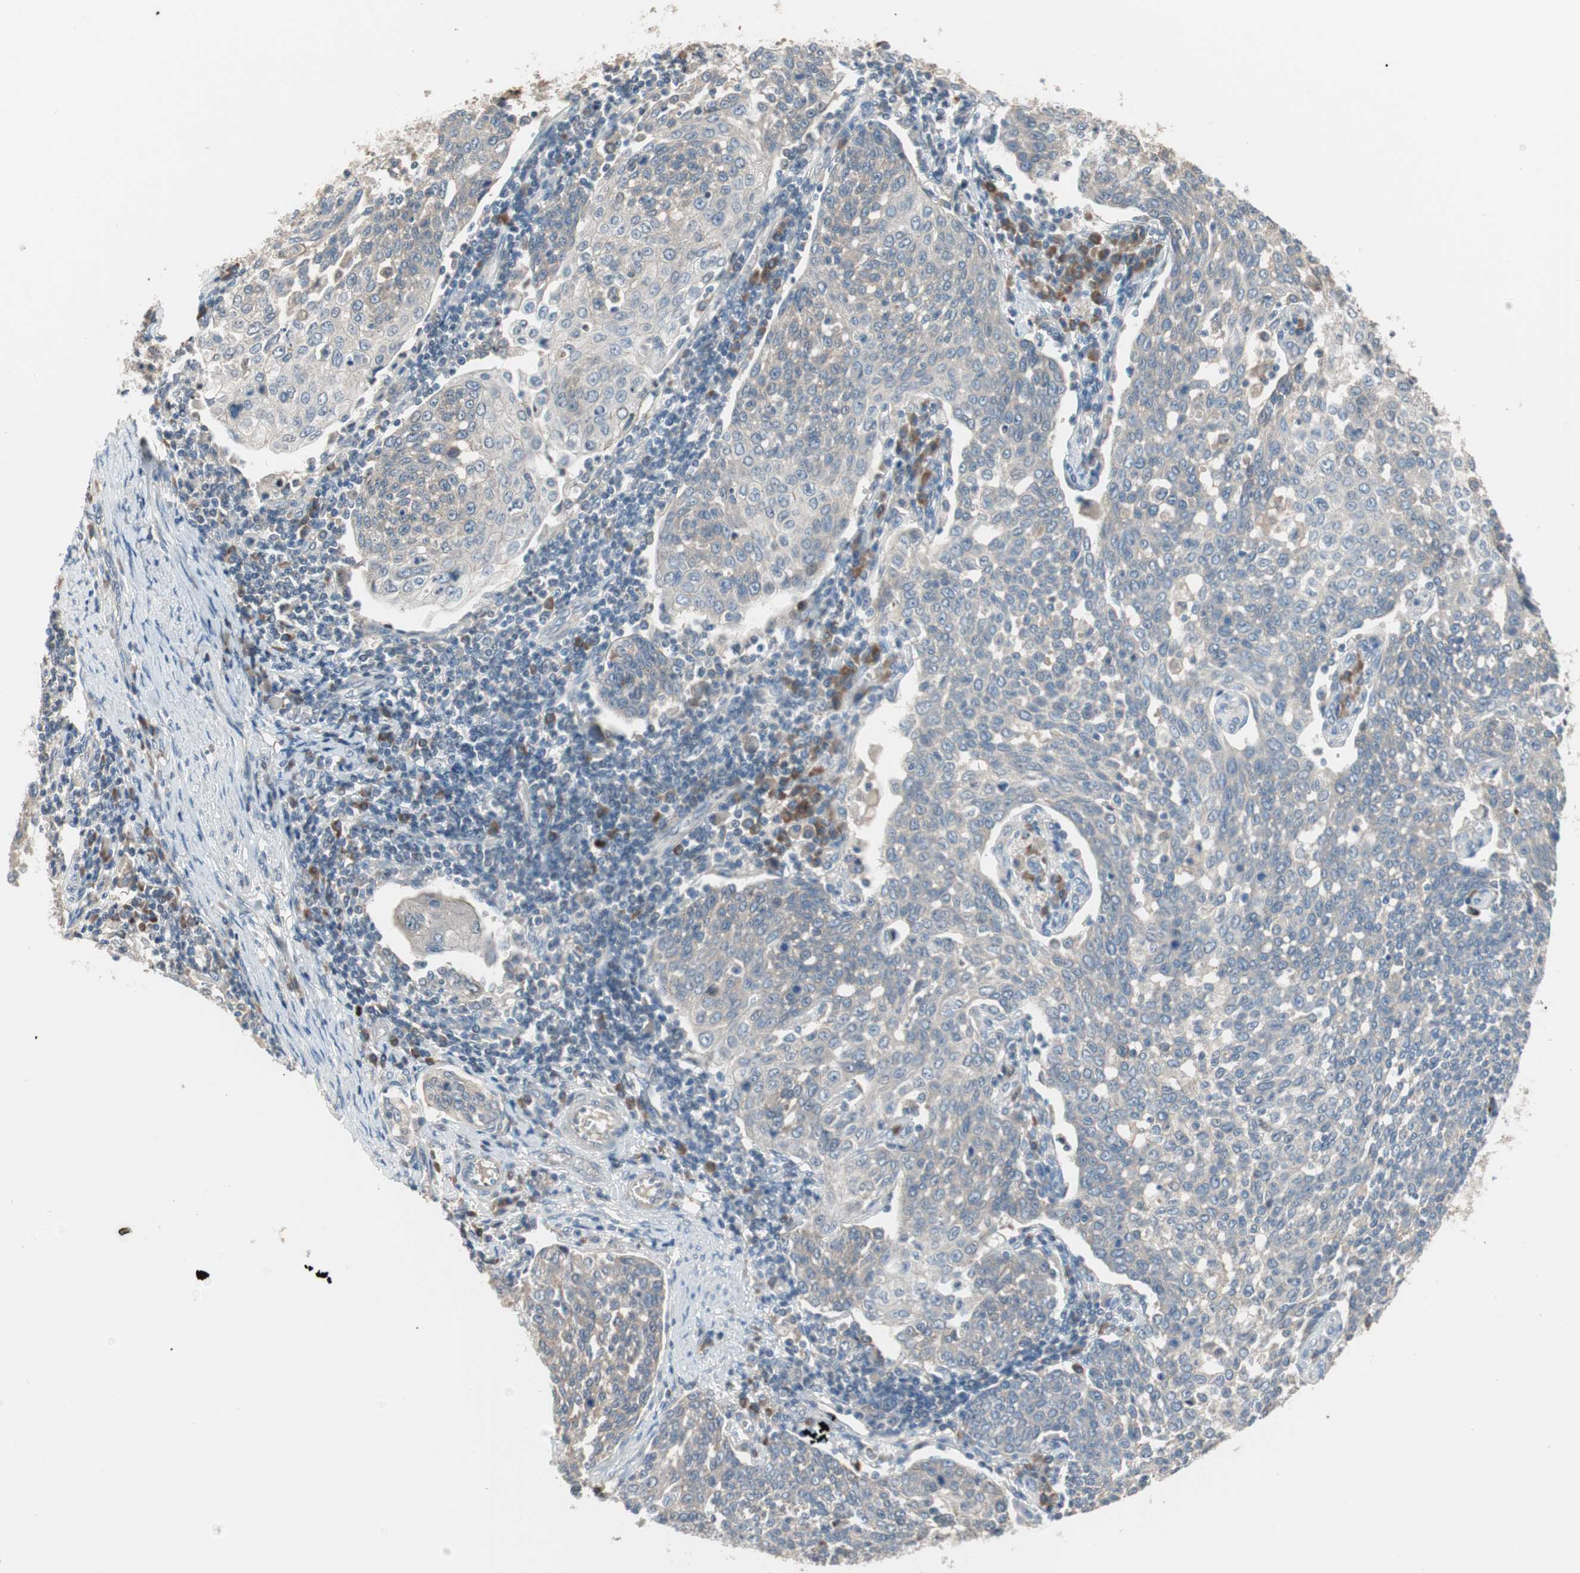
{"staining": {"intensity": "weak", "quantity": "<25%", "location": "cytoplasmic/membranous"}, "tissue": "cervical cancer", "cell_type": "Tumor cells", "image_type": "cancer", "snomed": [{"axis": "morphology", "description": "Squamous cell carcinoma, NOS"}, {"axis": "topography", "description": "Cervix"}], "caption": "The immunohistochemistry (IHC) image has no significant expression in tumor cells of cervical cancer tissue.", "gene": "PCK1", "patient": {"sex": "female", "age": 34}}